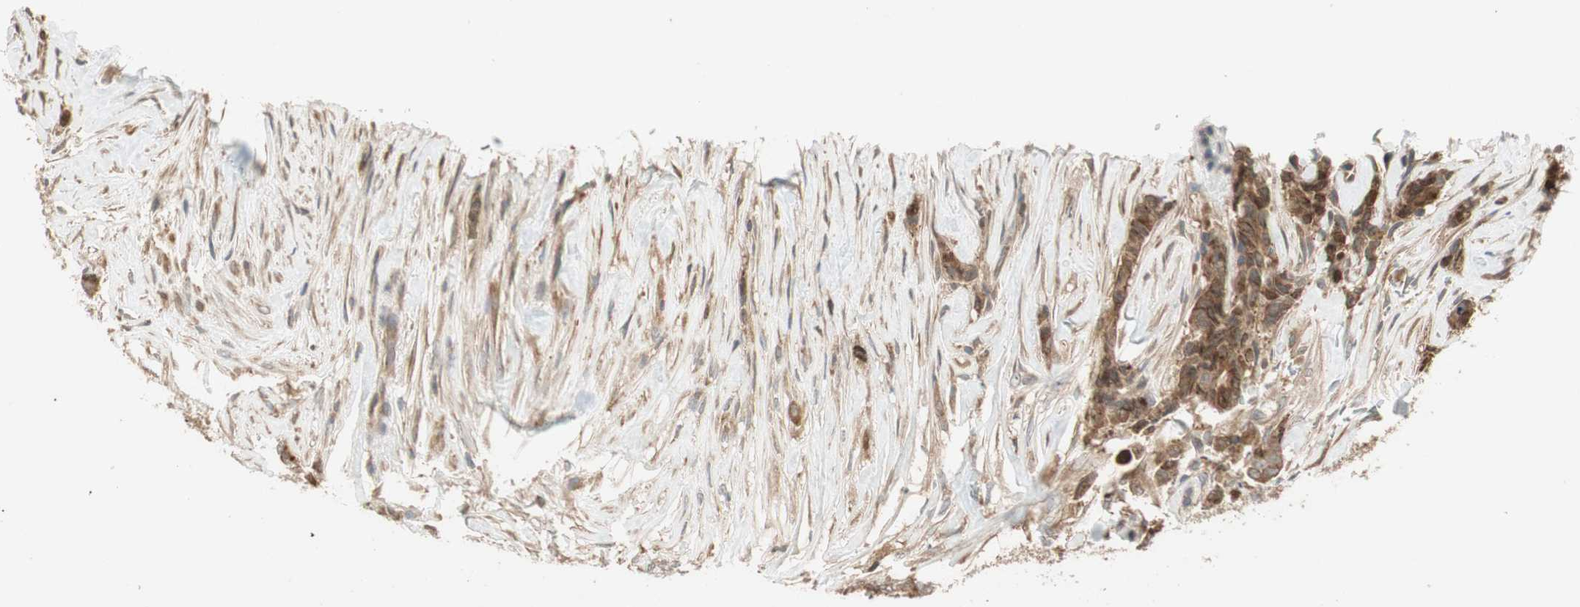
{"staining": {"intensity": "moderate", "quantity": ">75%", "location": "cytoplasmic/membranous"}, "tissue": "breast cancer", "cell_type": "Tumor cells", "image_type": "cancer", "snomed": [{"axis": "morphology", "description": "Duct carcinoma"}, {"axis": "topography", "description": "Breast"}], "caption": "Moderate cytoplasmic/membranous positivity is seen in approximately >75% of tumor cells in breast cancer.", "gene": "ATP6AP2", "patient": {"sex": "female", "age": 40}}